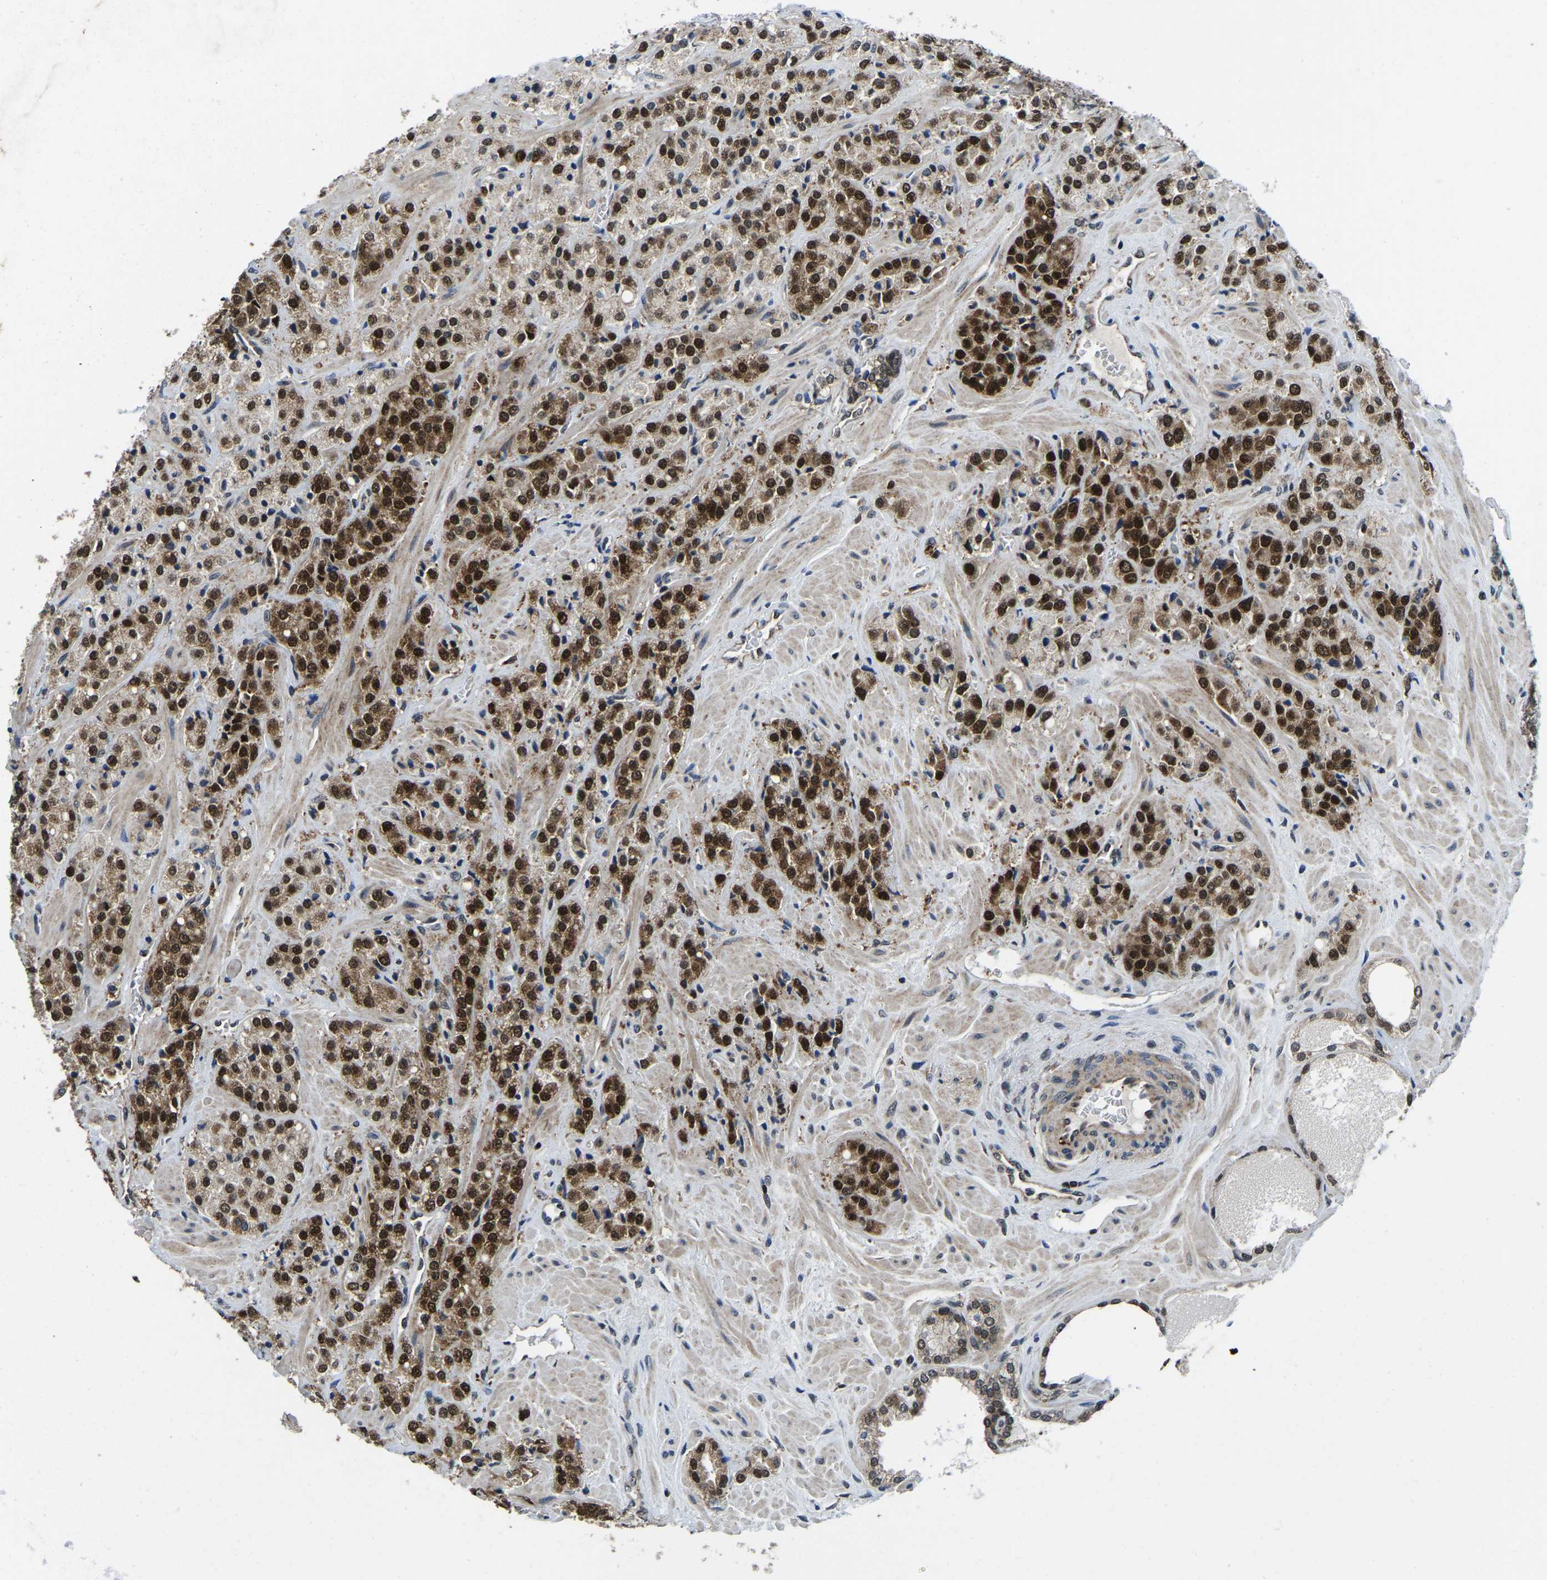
{"staining": {"intensity": "strong", "quantity": ">75%", "location": "cytoplasmic/membranous,nuclear"}, "tissue": "prostate cancer", "cell_type": "Tumor cells", "image_type": "cancer", "snomed": [{"axis": "morphology", "description": "Adenocarcinoma, High grade"}, {"axis": "topography", "description": "Prostate"}], "caption": "Protein analysis of prostate cancer tissue shows strong cytoplasmic/membranous and nuclear staining in about >75% of tumor cells.", "gene": "DFFA", "patient": {"sex": "male", "age": 64}}